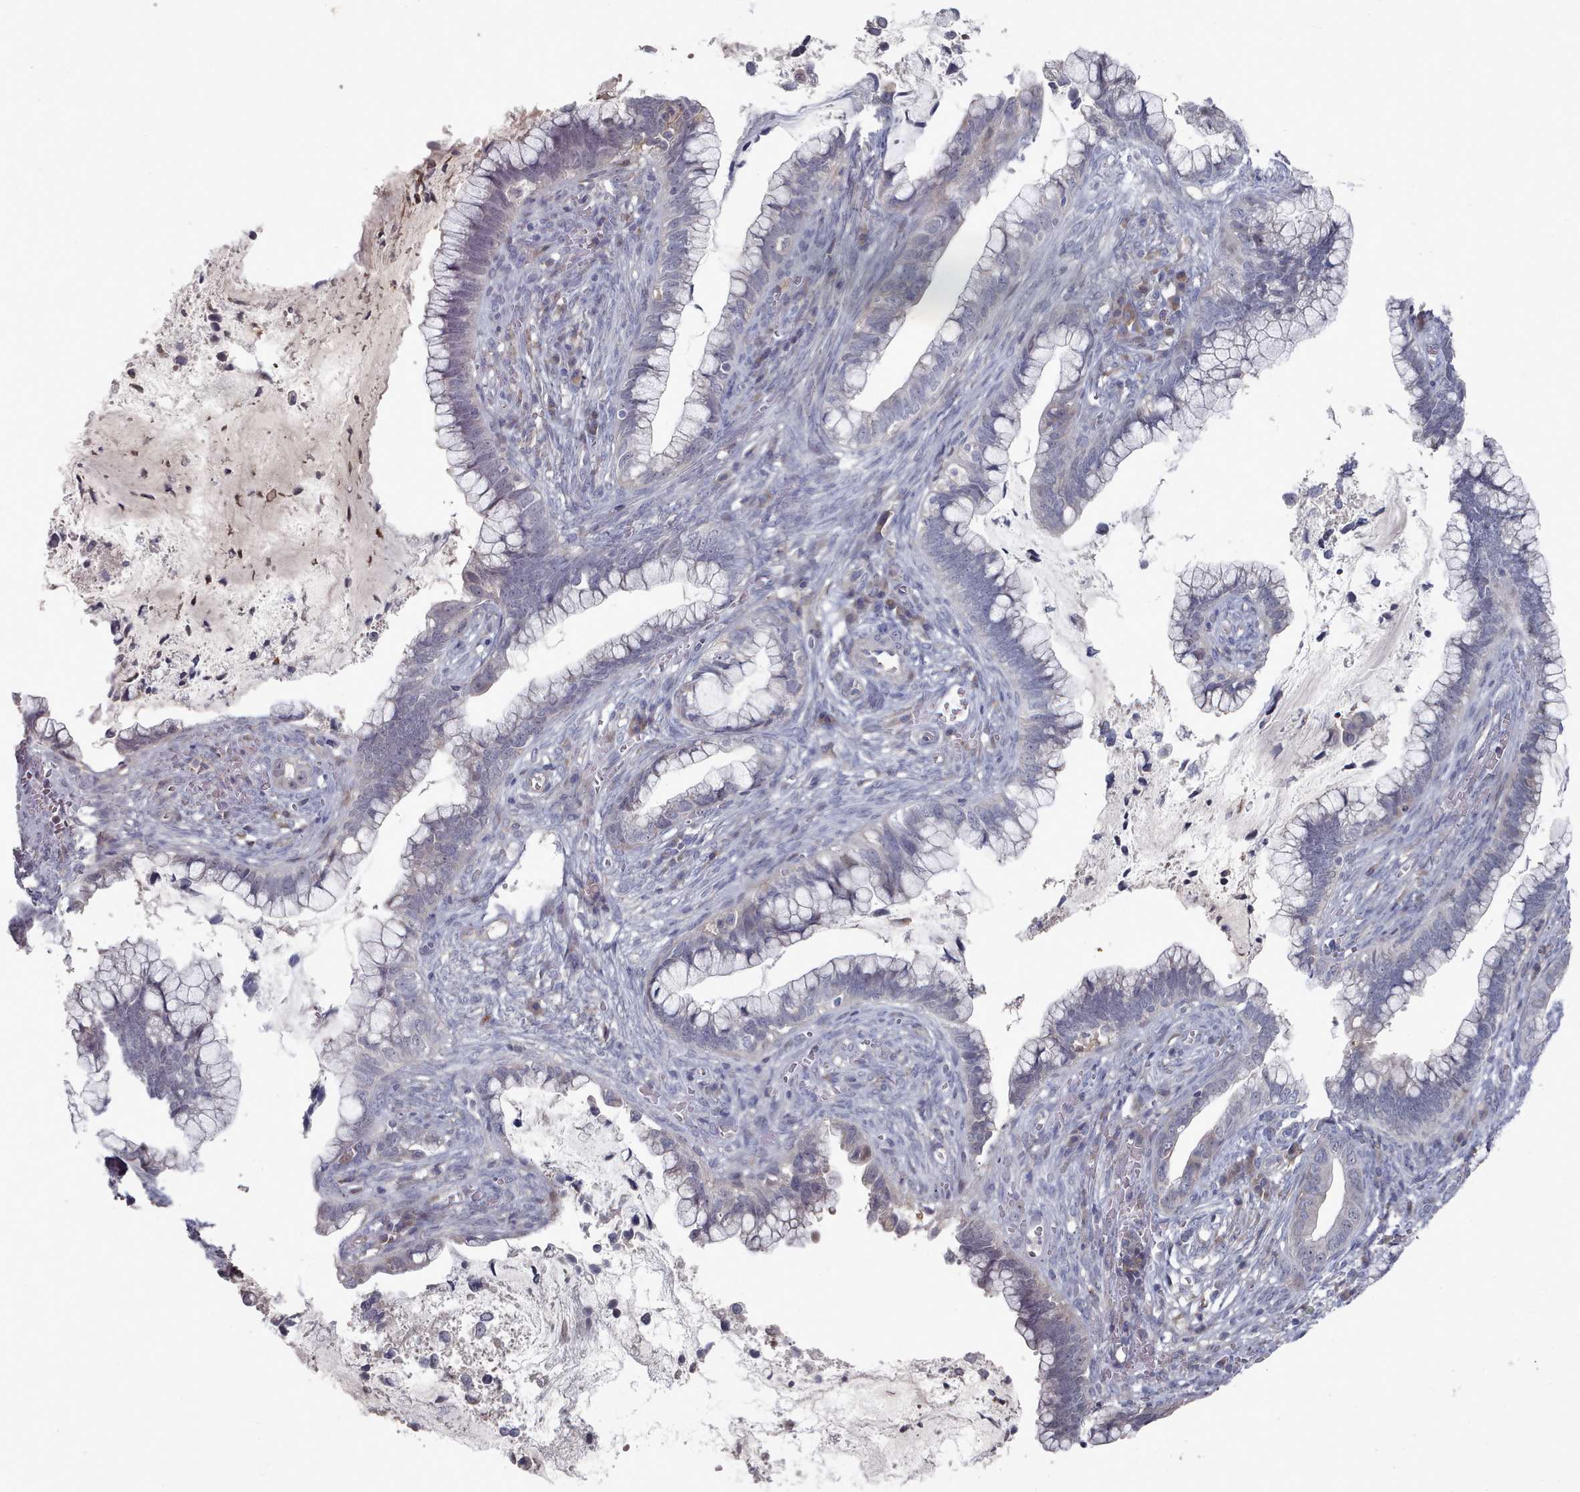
{"staining": {"intensity": "negative", "quantity": "none", "location": "none"}, "tissue": "cervical cancer", "cell_type": "Tumor cells", "image_type": "cancer", "snomed": [{"axis": "morphology", "description": "Adenocarcinoma, NOS"}, {"axis": "topography", "description": "Cervix"}], "caption": "Immunohistochemical staining of cervical cancer reveals no significant staining in tumor cells.", "gene": "COL8A2", "patient": {"sex": "female", "age": 44}}